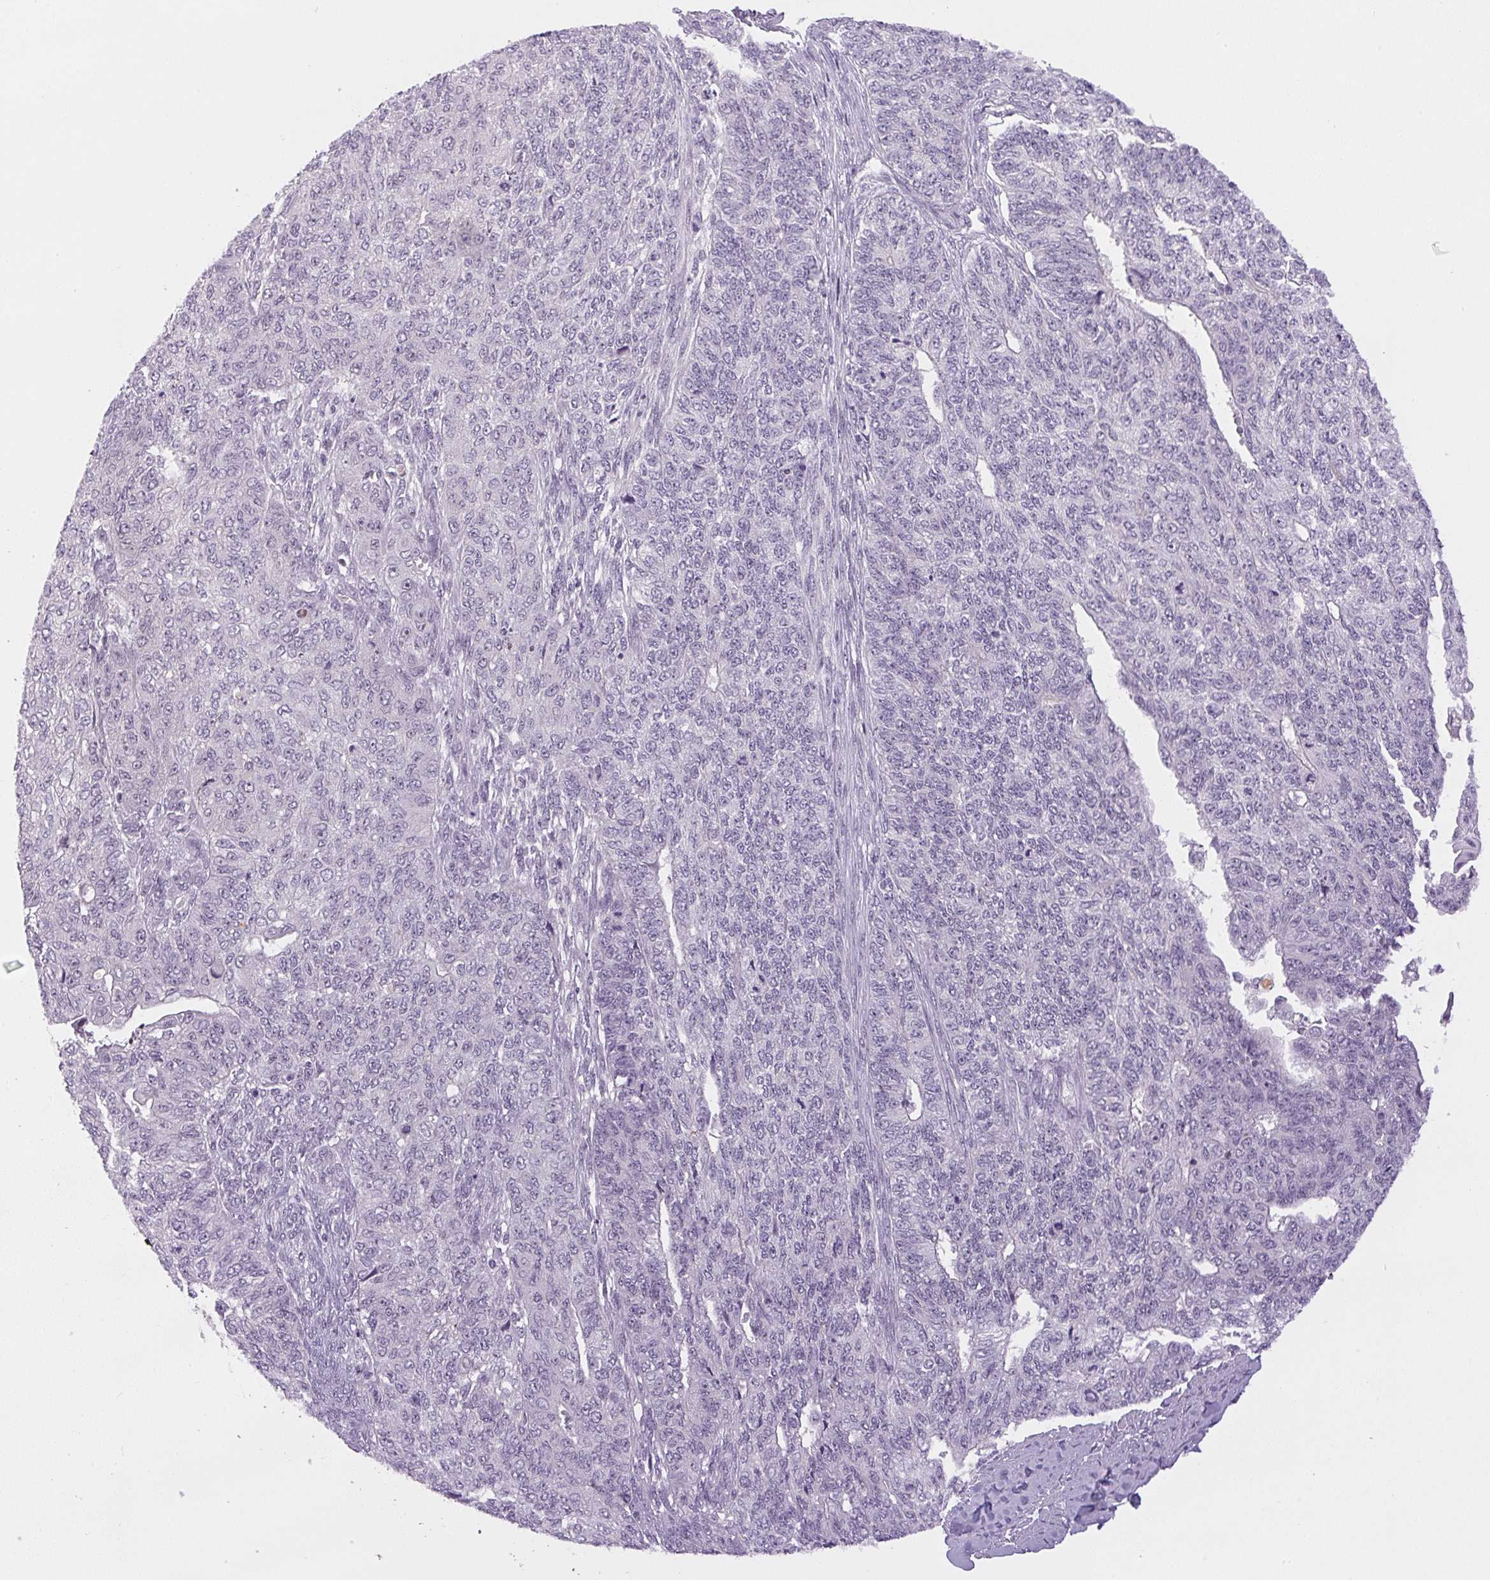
{"staining": {"intensity": "negative", "quantity": "none", "location": "none"}, "tissue": "endometrial cancer", "cell_type": "Tumor cells", "image_type": "cancer", "snomed": [{"axis": "morphology", "description": "Adenocarcinoma, NOS"}, {"axis": "topography", "description": "Endometrium"}], "caption": "This is a micrograph of IHC staining of endometrial cancer (adenocarcinoma), which shows no positivity in tumor cells.", "gene": "SGF29", "patient": {"sex": "female", "age": 32}}